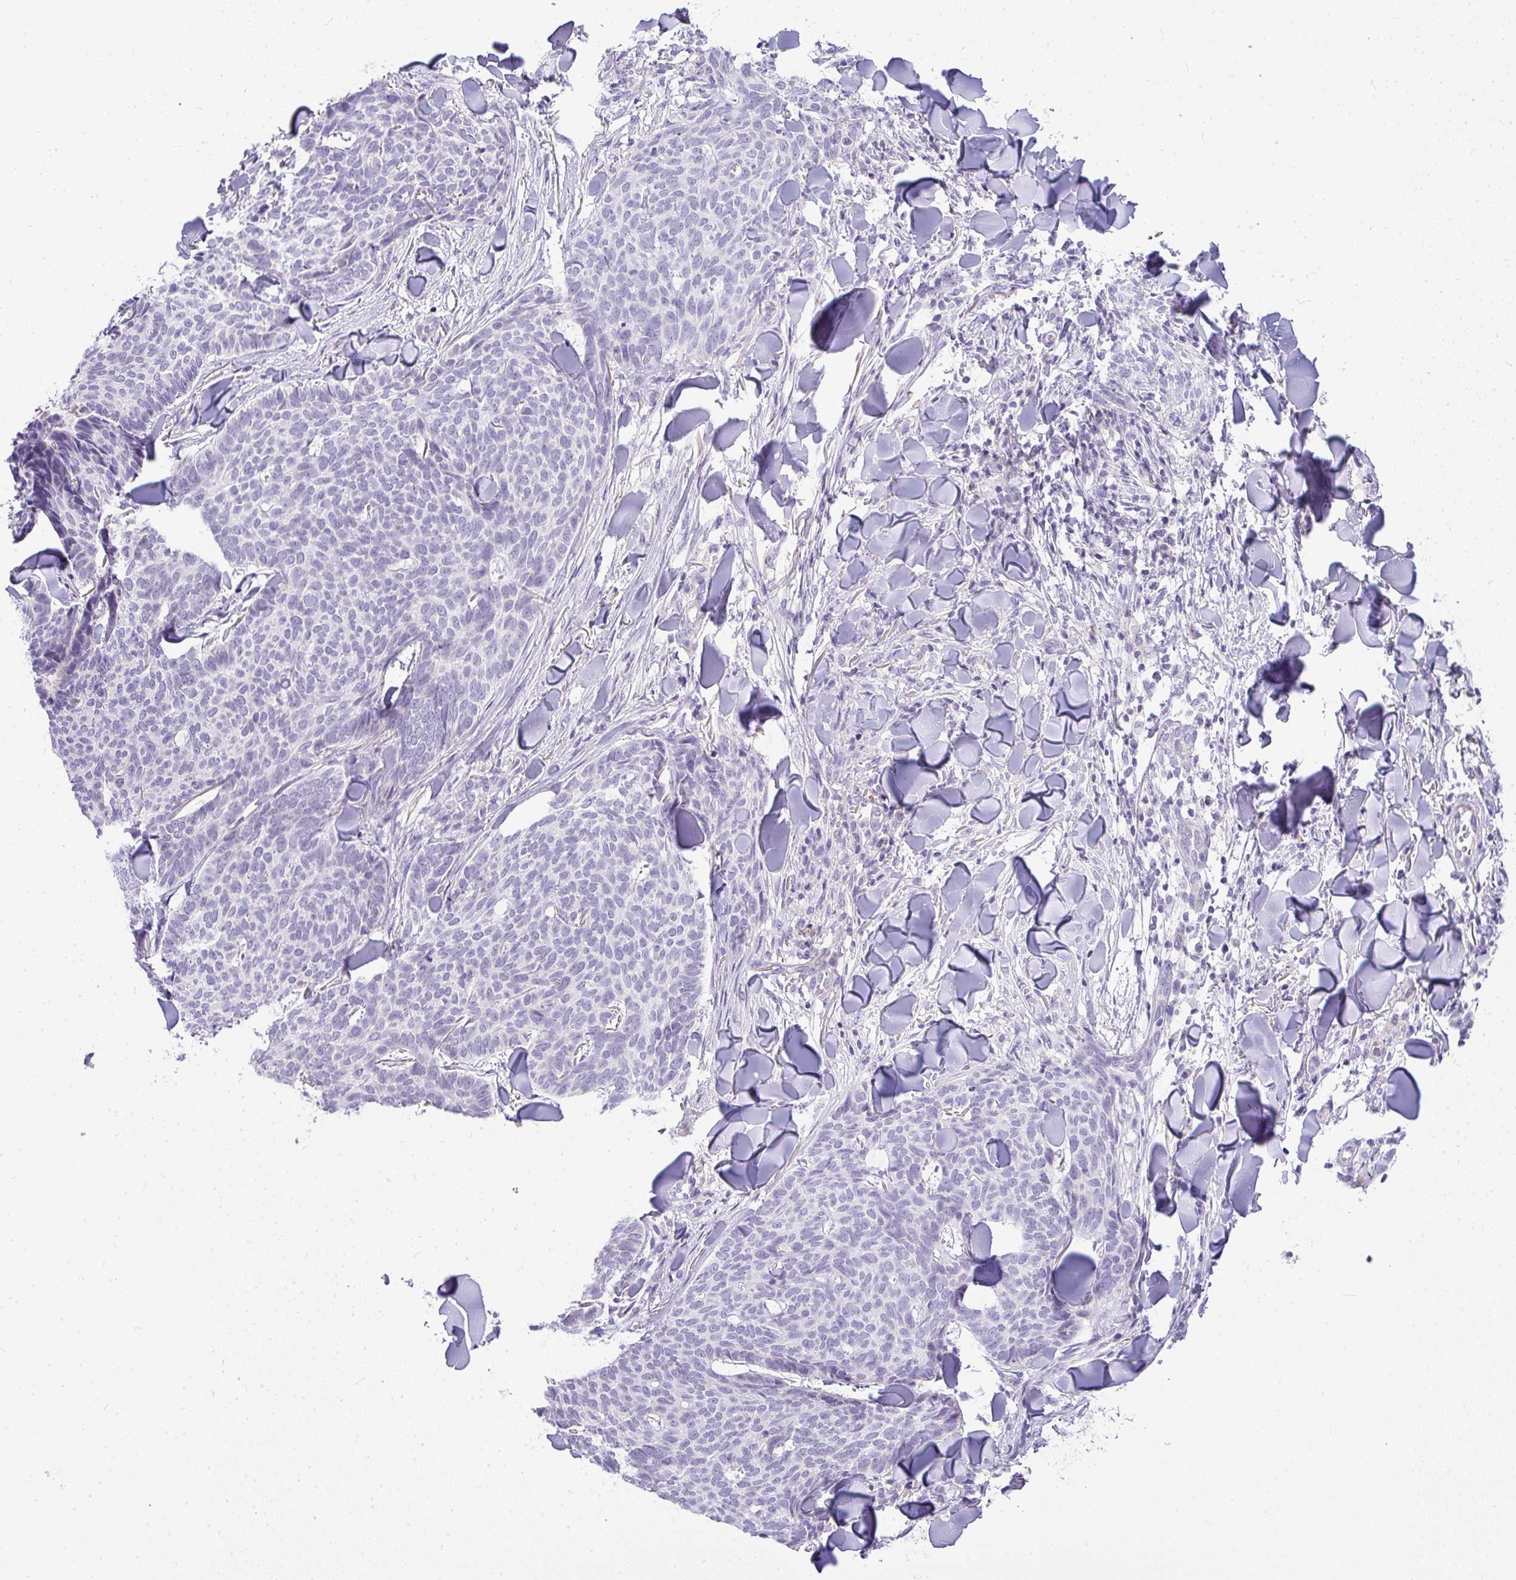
{"staining": {"intensity": "negative", "quantity": "none", "location": "none"}, "tissue": "skin cancer", "cell_type": "Tumor cells", "image_type": "cancer", "snomed": [{"axis": "morphology", "description": "Normal tissue, NOS"}, {"axis": "morphology", "description": "Basal cell carcinoma"}, {"axis": "topography", "description": "Skin"}], "caption": "This is an IHC photomicrograph of human skin basal cell carcinoma. There is no positivity in tumor cells.", "gene": "LIPE", "patient": {"sex": "male", "age": 50}}